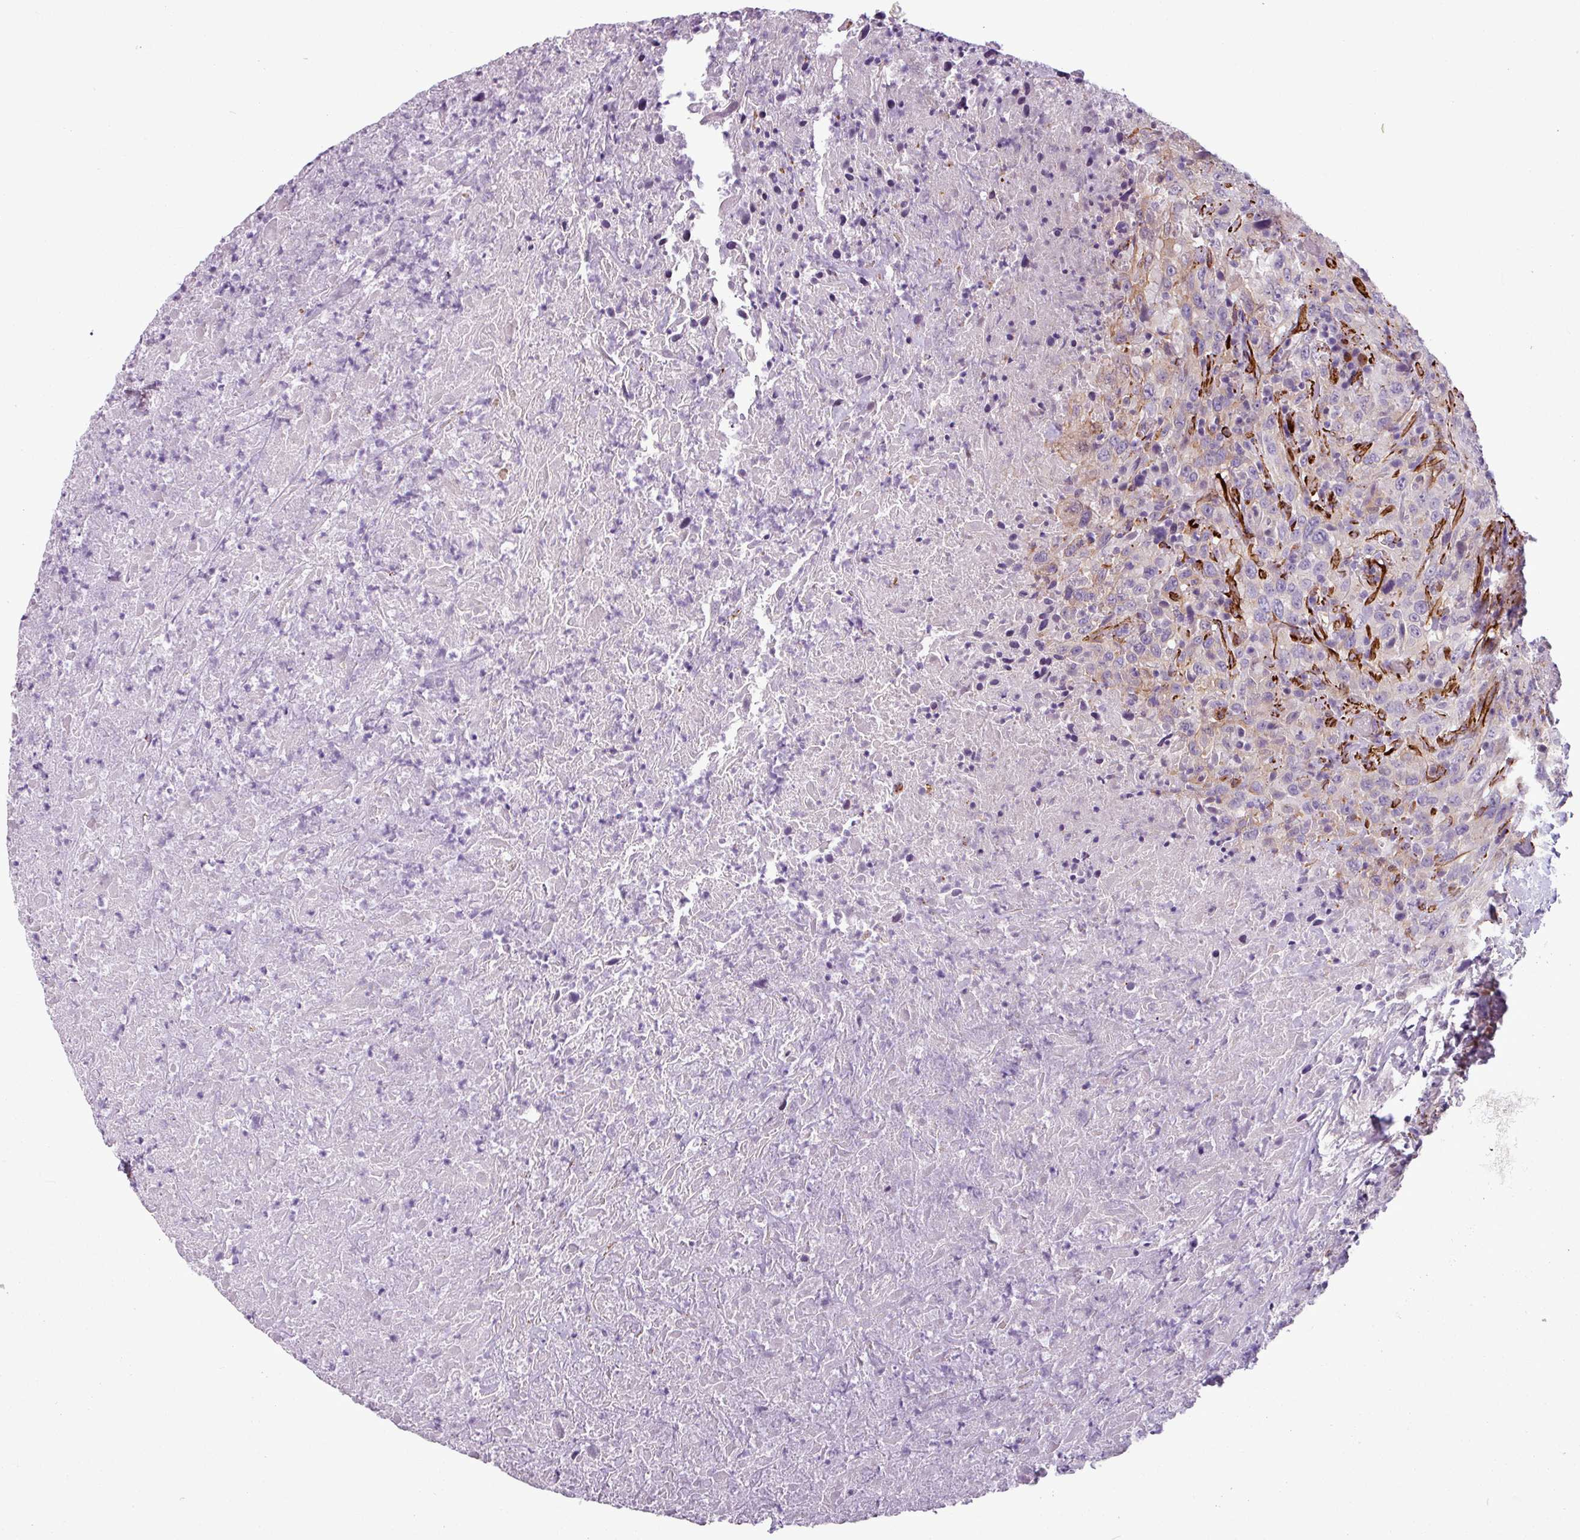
{"staining": {"intensity": "weak", "quantity": "<25%", "location": "cytoplasmic/membranous"}, "tissue": "urothelial cancer", "cell_type": "Tumor cells", "image_type": "cancer", "snomed": [{"axis": "morphology", "description": "Urothelial carcinoma, High grade"}, {"axis": "topography", "description": "Urinary bladder"}], "caption": "Protein analysis of urothelial cancer shows no significant expression in tumor cells. (Stains: DAB (3,3'-diaminobenzidine) IHC with hematoxylin counter stain, Microscopy: brightfield microscopy at high magnification).", "gene": "ATP10A", "patient": {"sex": "male", "age": 61}}